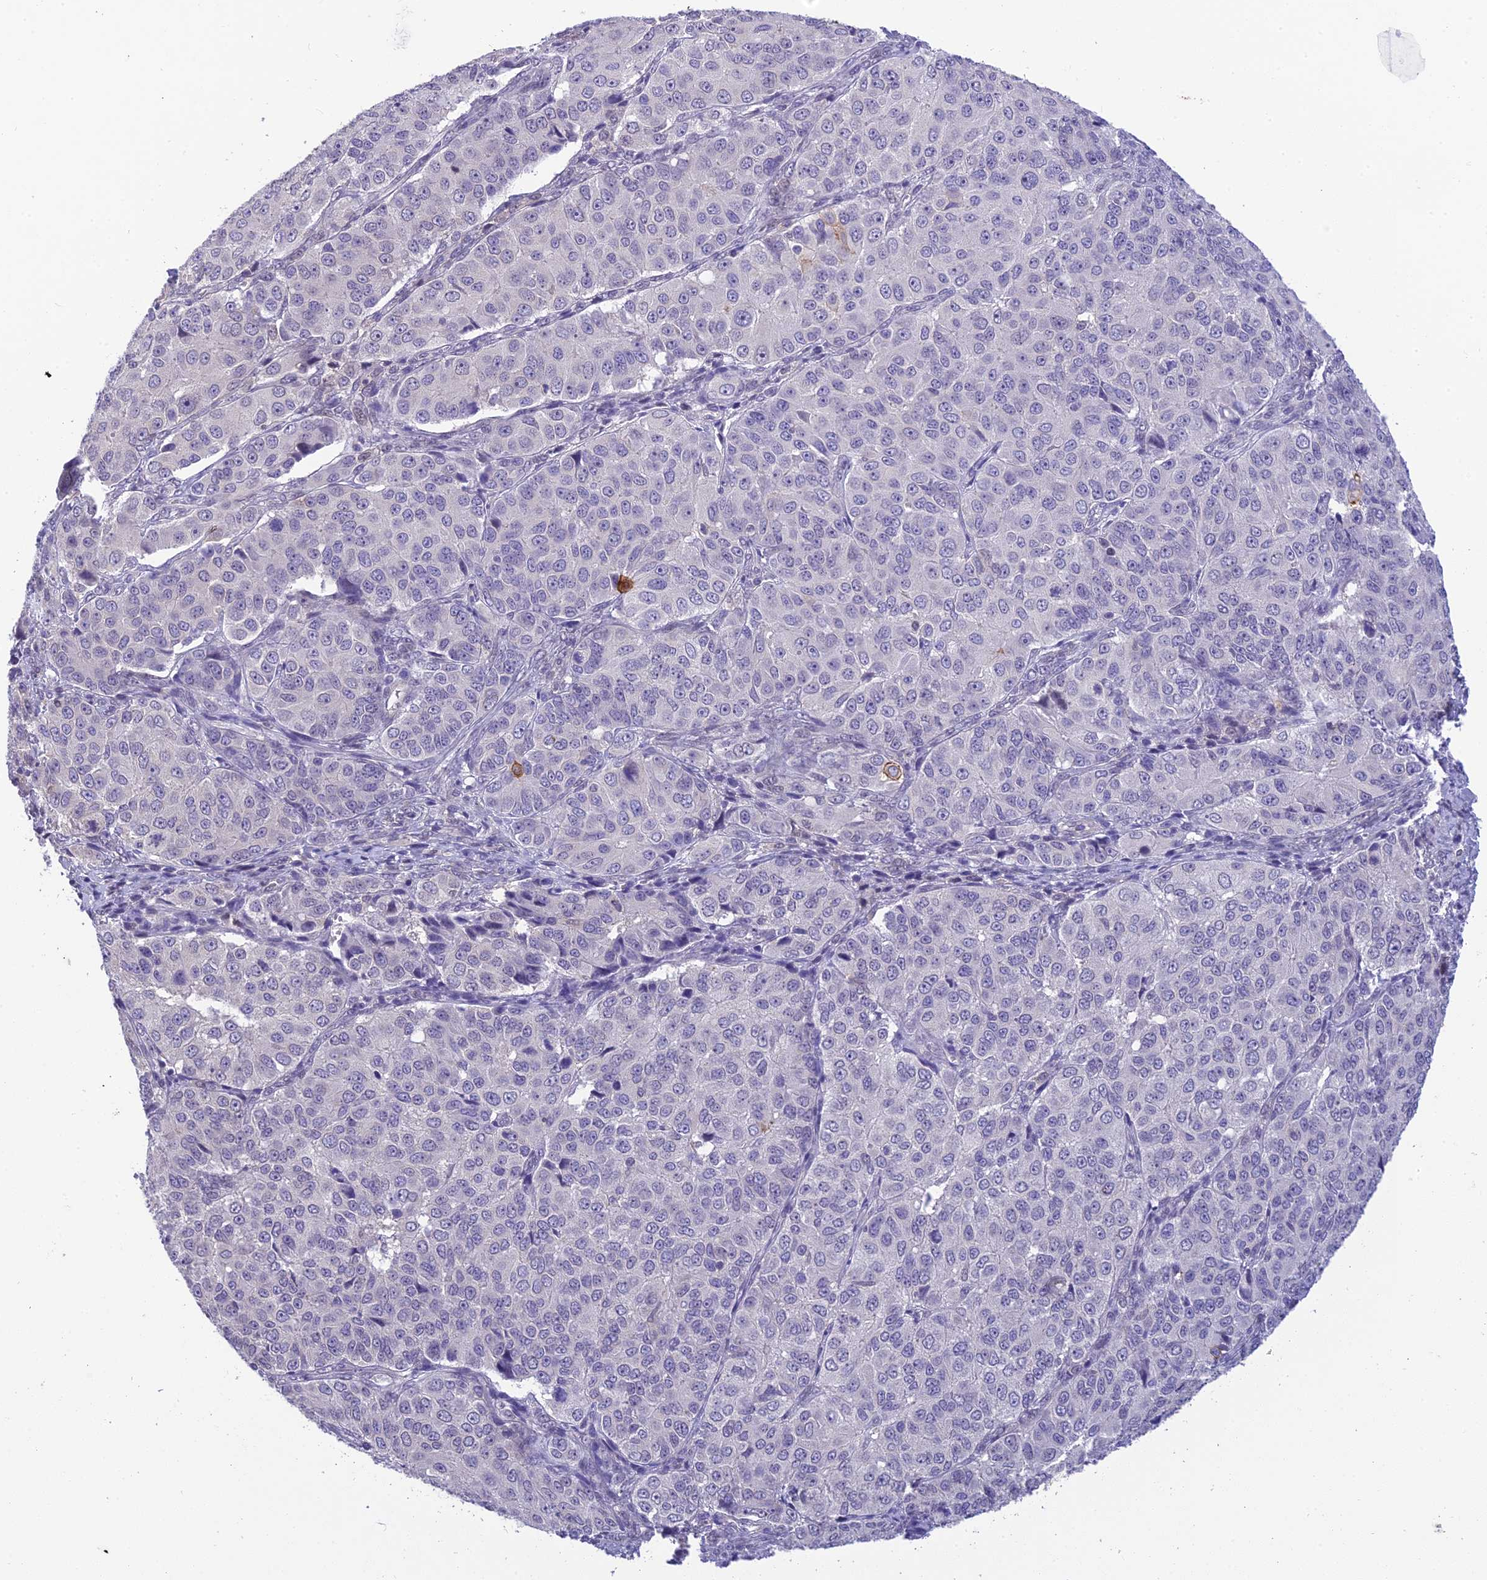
{"staining": {"intensity": "negative", "quantity": "none", "location": "none"}, "tissue": "ovarian cancer", "cell_type": "Tumor cells", "image_type": "cancer", "snomed": [{"axis": "morphology", "description": "Carcinoma, endometroid"}, {"axis": "topography", "description": "Ovary"}], "caption": "High magnification brightfield microscopy of ovarian endometroid carcinoma stained with DAB (3,3'-diaminobenzidine) (brown) and counterstained with hematoxylin (blue): tumor cells show no significant positivity.", "gene": "BMT2", "patient": {"sex": "female", "age": 51}}